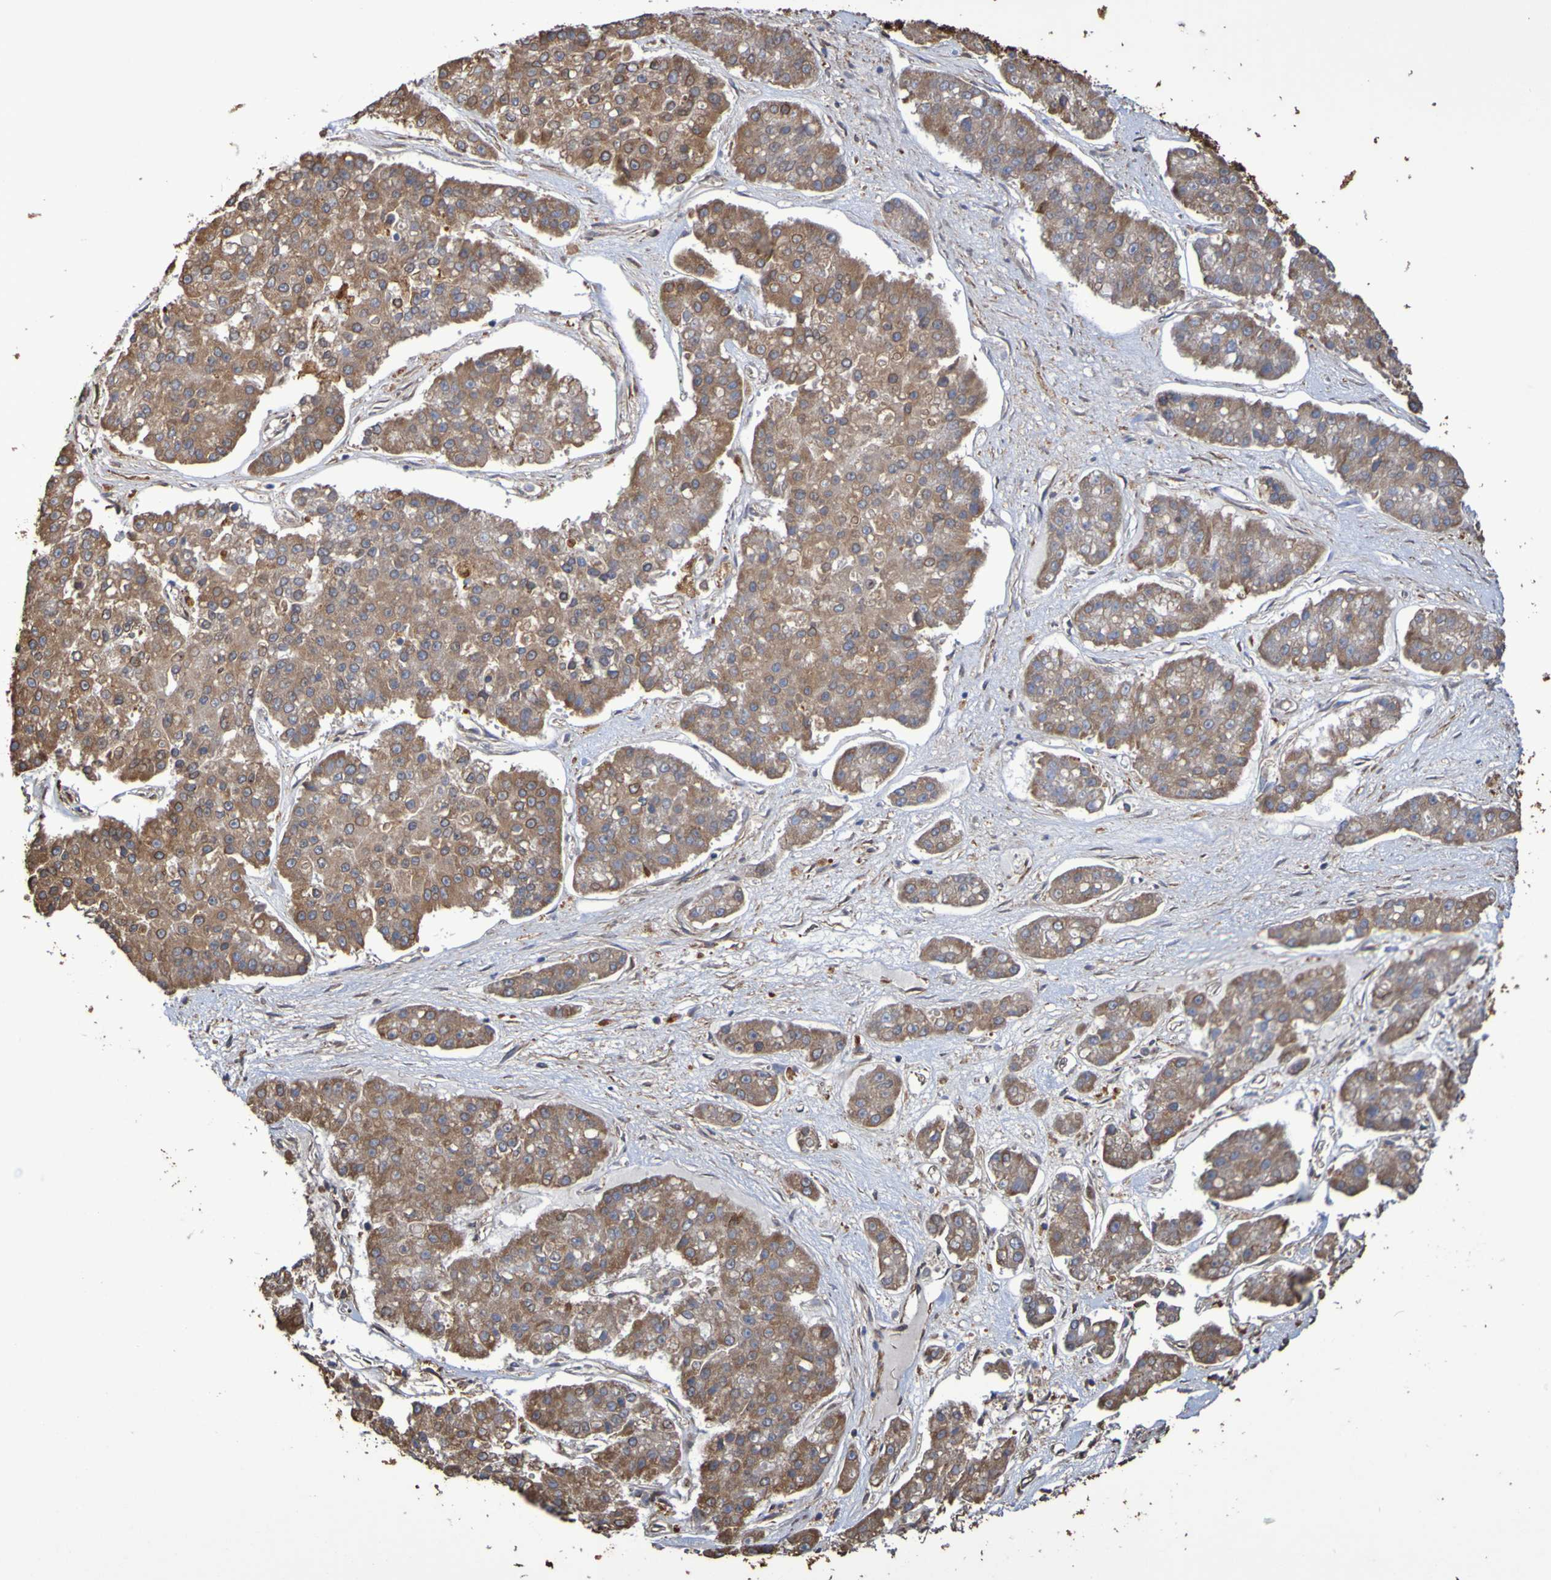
{"staining": {"intensity": "moderate", "quantity": ">75%", "location": "cytoplasmic/membranous"}, "tissue": "pancreatic cancer", "cell_type": "Tumor cells", "image_type": "cancer", "snomed": [{"axis": "morphology", "description": "Adenocarcinoma, NOS"}, {"axis": "topography", "description": "Pancreas"}], "caption": "Approximately >75% of tumor cells in human pancreatic adenocarcinoma demonstrate moderate cytoplasmic/membranous protein expression as visualized by brown immunohistochemical staining.", "gene": "RAB11A", "patient": {"sex": "male", "age": 50}}